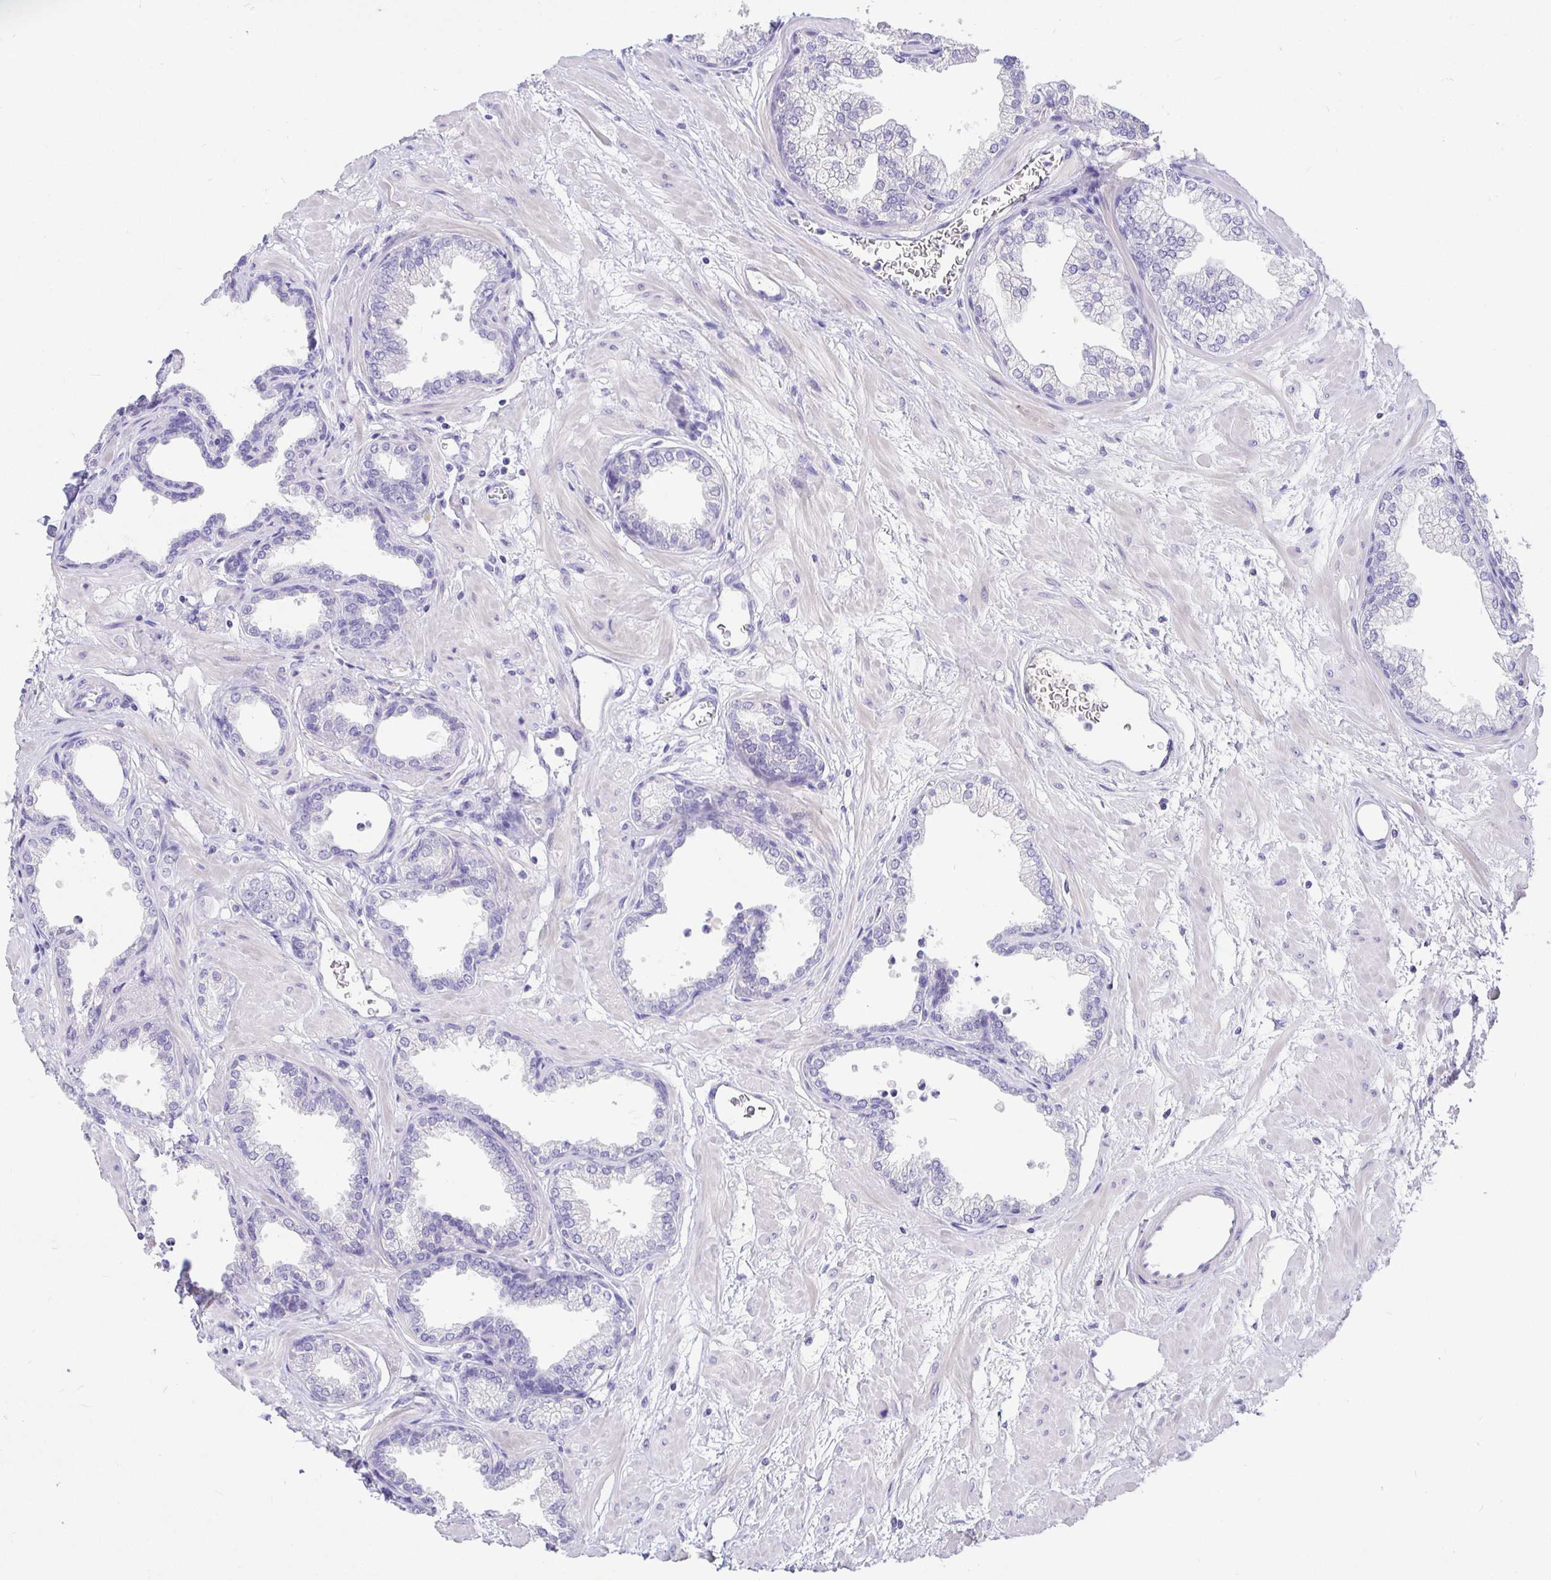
{"staining": {"intensity": "negative", "quantity": "none", "location": "none"}, "tissue": "prostate", "cell_type": "Glandular cells", "image_type": "normal", "snomed": [{"axis": "morphology", "description": "Normal tissue, NOS"}, {"axis": "topography", "description": "Prostate"}], "caption": "This micrograph is of normal prostate stained with immunohistochemistry (IHC) to label a protein in brown with the nuclei are counter-stained blue. There is no positivity in glandular cells. (Stains: DAB immunohistochemistry with hematoxylin counter stain, Microscopy: brightfield microscopy at high magnification).", "gene": "TPTE", "patient": {"sex": "male", "age": 37}}